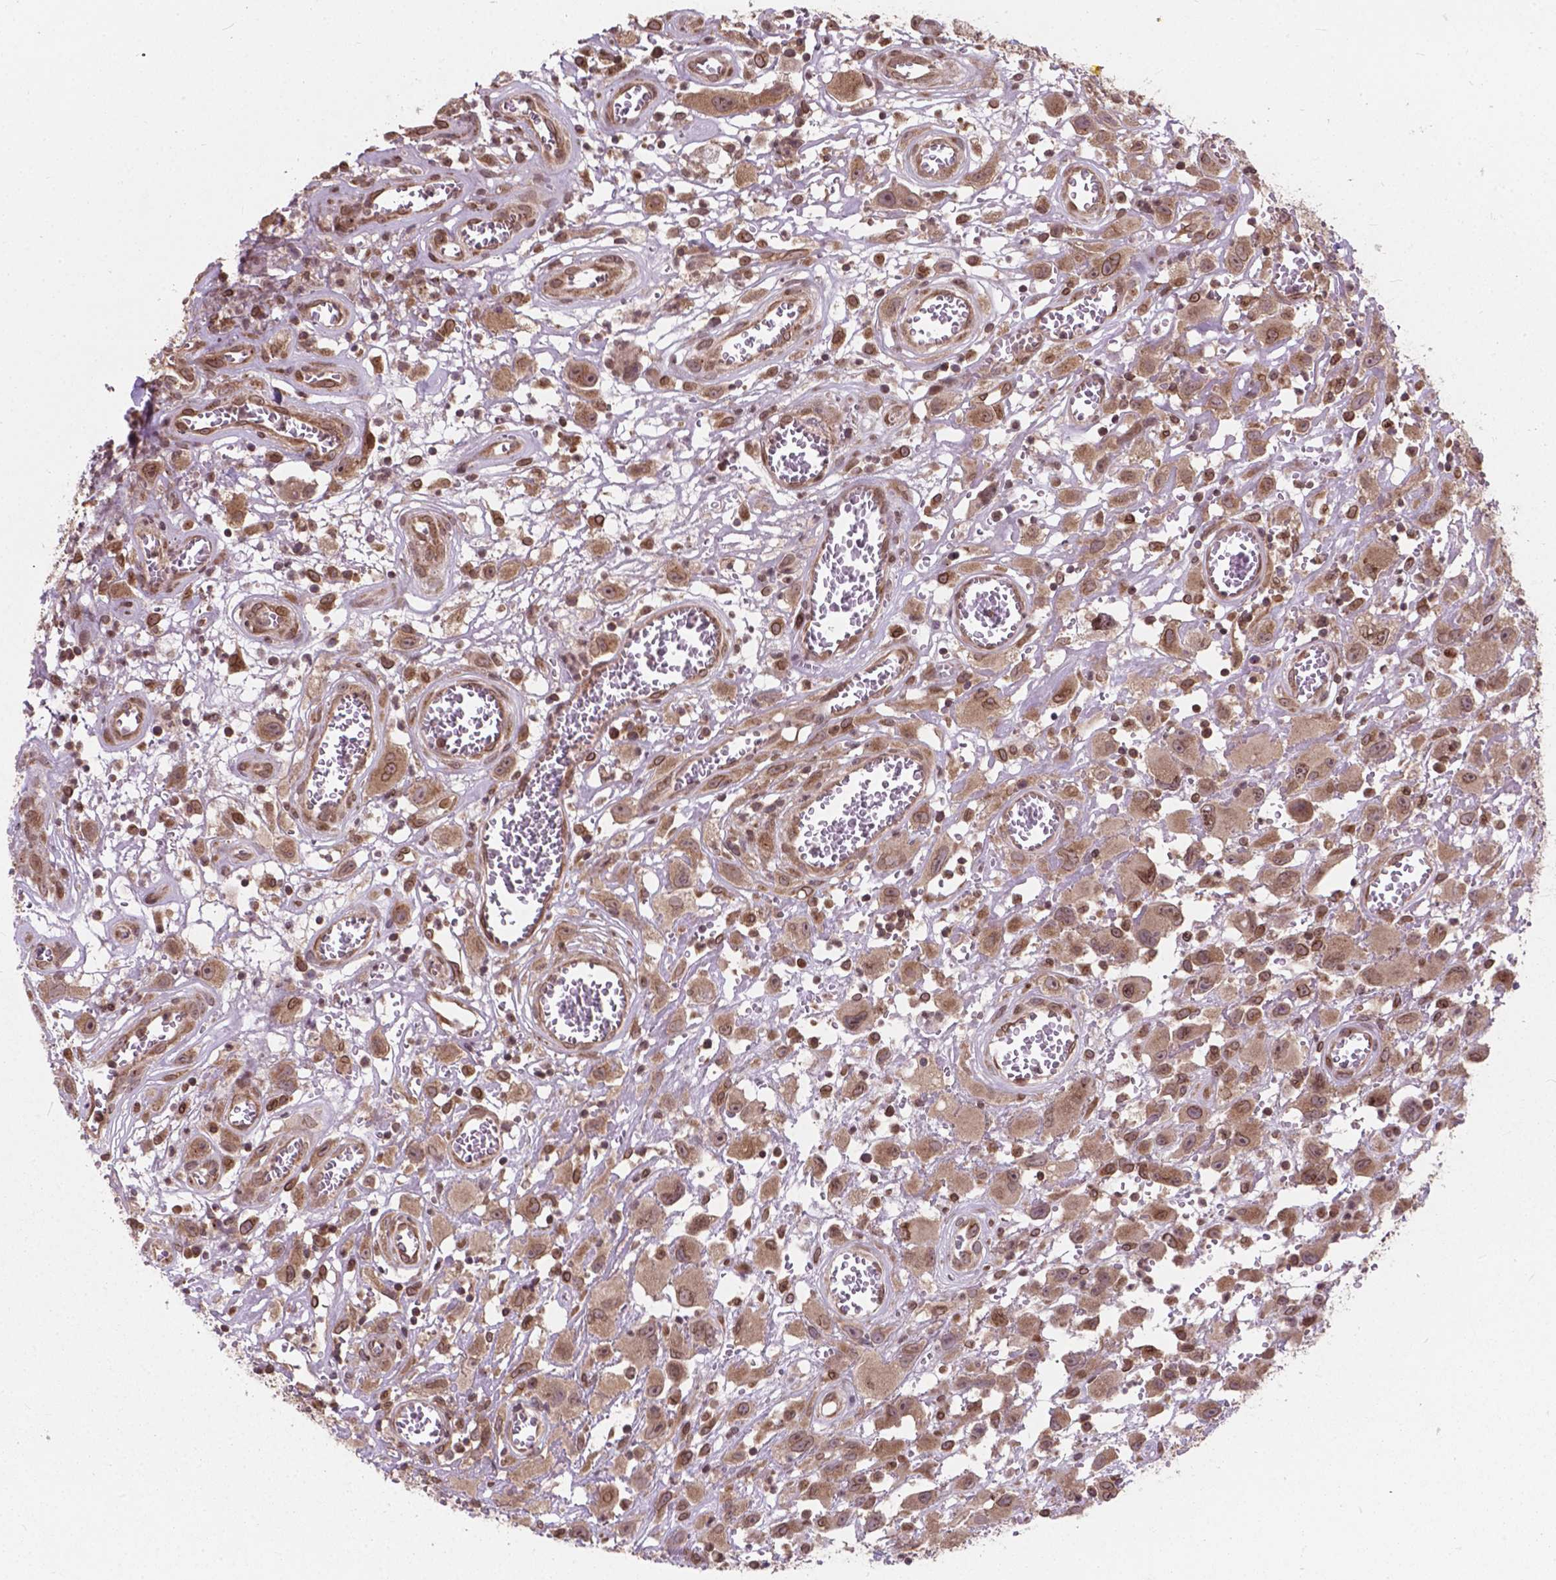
{"staining": {"intensity": "moderate", "quantity": ">75%", "location": "nuclear"}, "tissue": "head and neck cancer", "cell_type": "Tumor cells", "image_type": "cancer", "snomed": [{"axis": "morphology", "description": "Squamous cell carcinoma, NOS"}, {"axis": "morphology", "description": "Squamous cell carcinoma, metastatic, NOS"}, {"axis": "topography", "description": "Oral tissue"}, {"axis": "topography", "description": "Head-Neck"}], "caption": "Immunohistochemical staining of human head and neck cancer shows medium levels of moderate nuclear protein positivity in about >75% of tumor cells. Using DAB (brown) and hematoxylin (blue) stains, captured at high magnification using brightfield microscopy.", "gene": "MRPL33", "patient": {"sex": "female", "age": 85}}